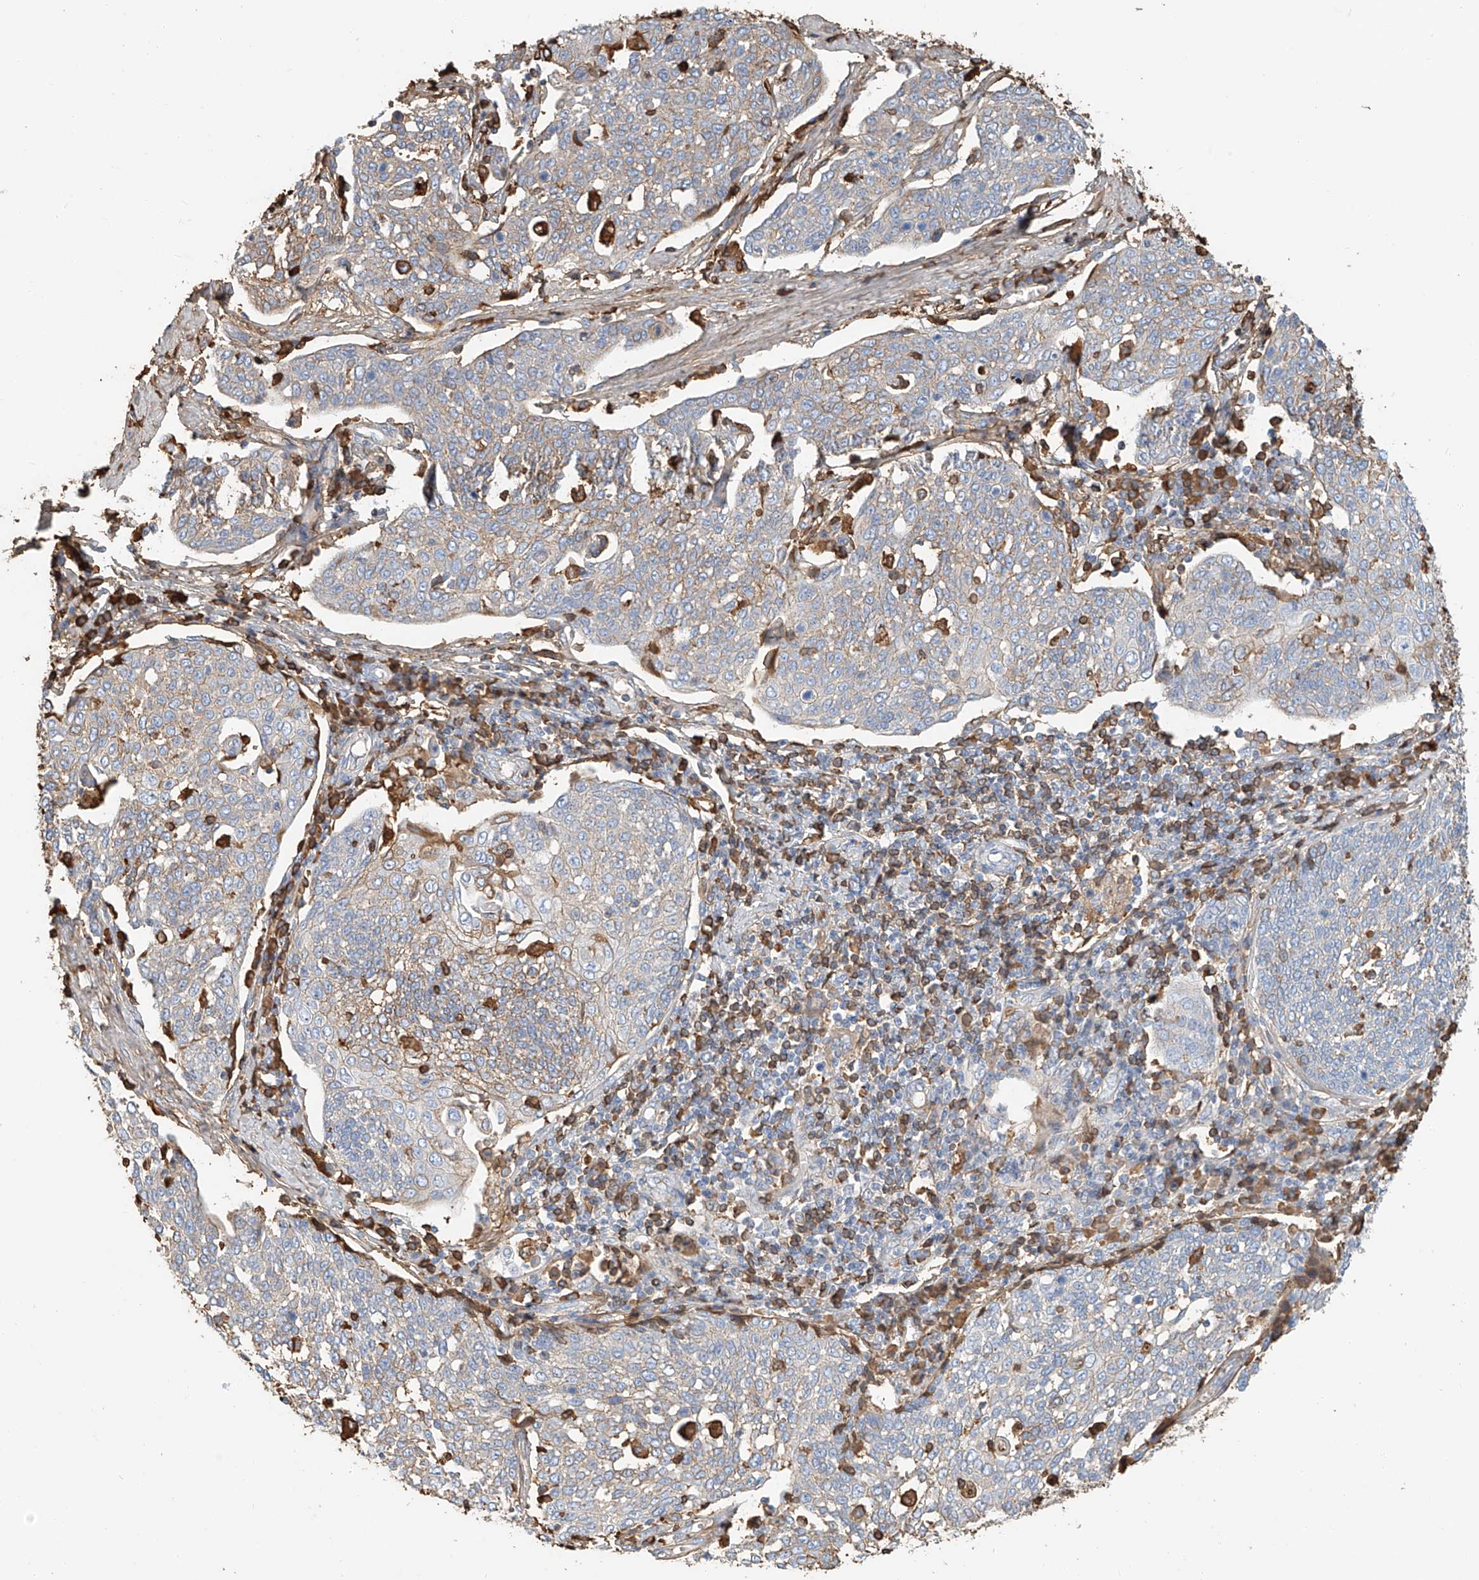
{"staining": {"intensity": "moderate", "quantity": "<25%", "location": "cytoplasmic/membranous"}, "tissue": "cervical cancer", "cell_type": "Tumor cells", "image_type": "cancer", "snomed": [{"axis": "morphology", "description": "Squamous cell carcinoma, NOS"}, {"axis": "topography", "description": "Cervix"}], "caption": "IHC (DAB) staining of cervical cancer (squamous cell carcinoma) reveals moderate cytoplasmic/membranous protein staining in approximately <25% of tumor cells. Using DAB (3,3'-diaminobenzidine) (brown) and hematoxylin (blue) stains, captured at high magnification using brightfield microscopy.", "gene": "ZFP30", "patient": {"sex": "female", "age": 34}}